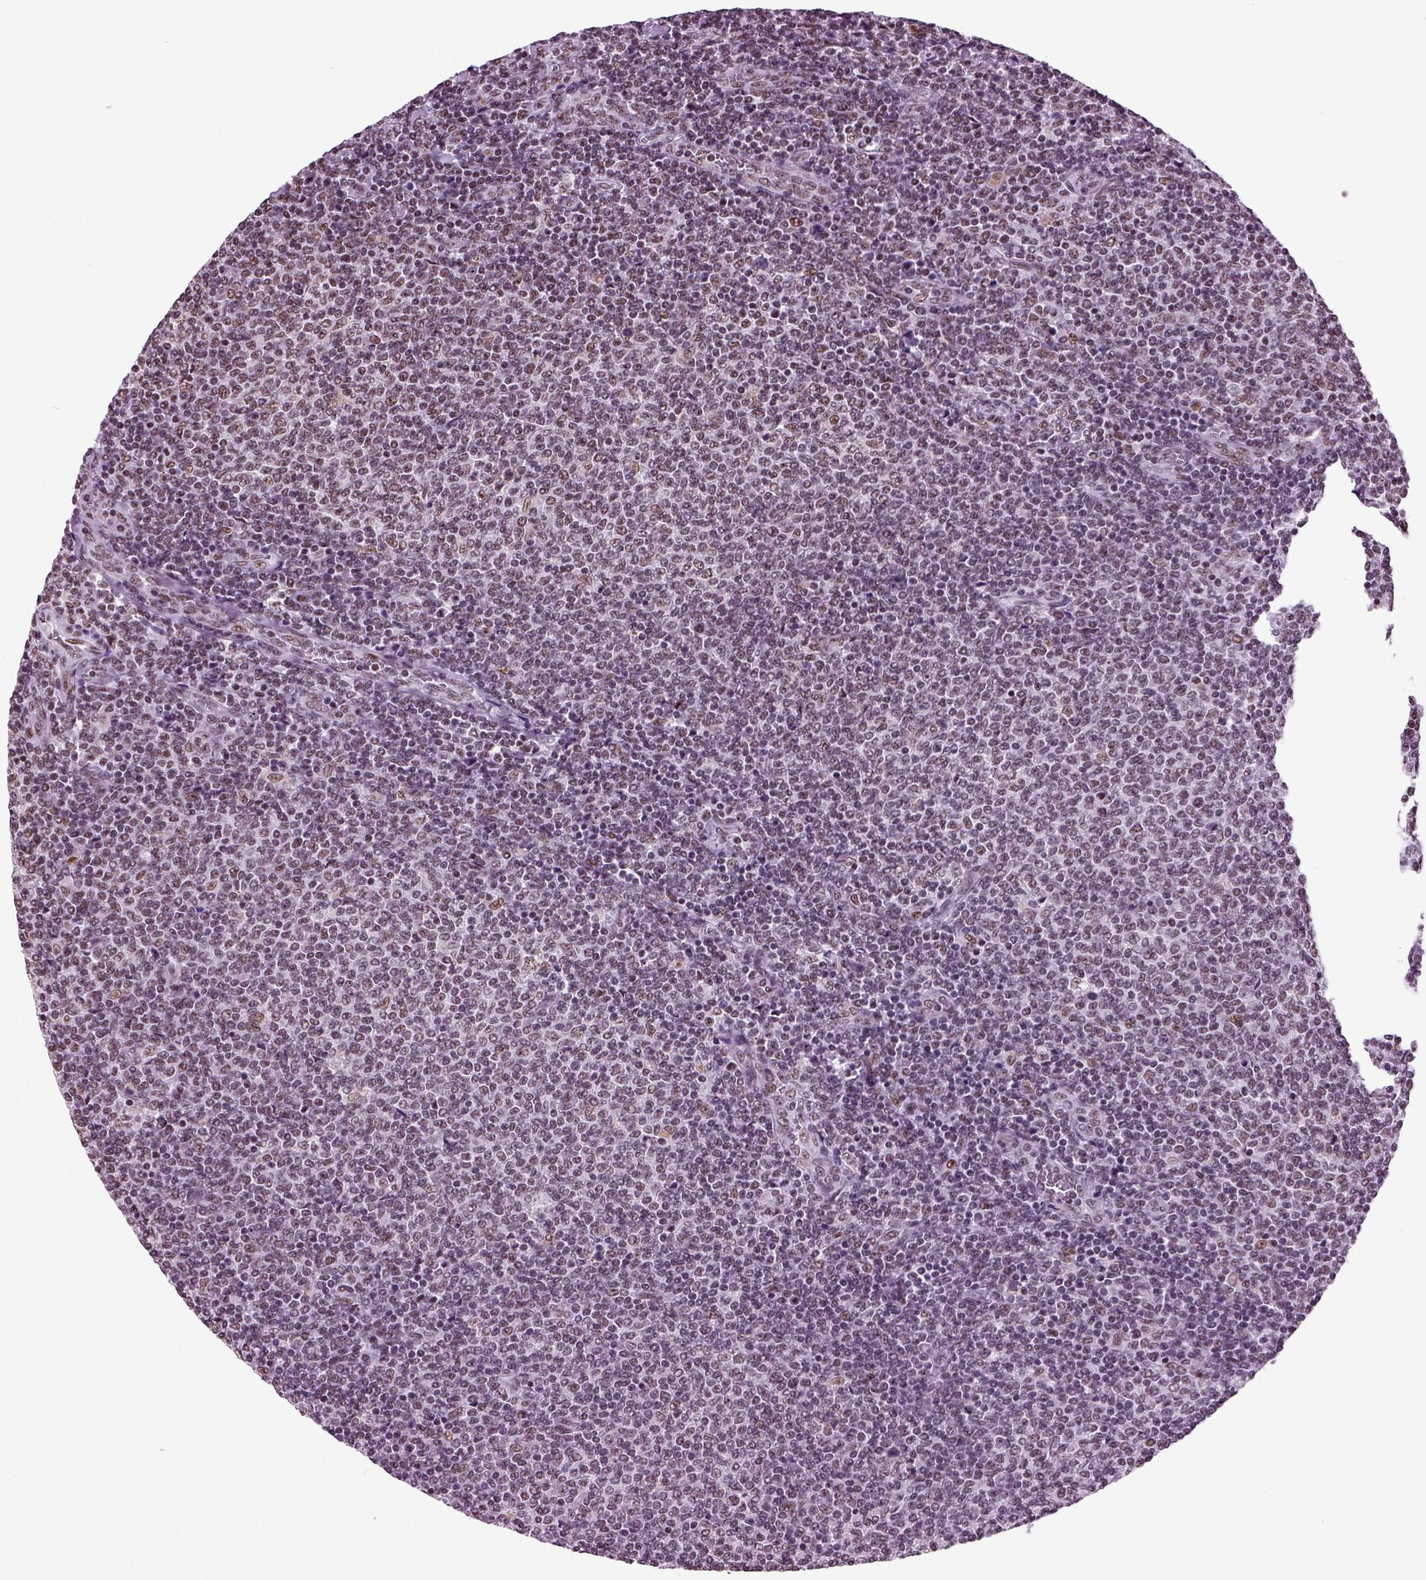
{"staining": {"intensity": "negative", "quantity": "none", "location": "none"}, "tissue": "lymphoma", "cell_type": "Tumor cells", "image_type": "cancer", "snomed": [{"axis": "morphology", "description": "Malignant lymphoma, non-Hodgkin's type, Low grade"}, {"axis": "topography", "description": "Lymph node"}], "caption": "This is an IHC histopathology image of human lymphoma. There is no positivity in tumor cells.", "gene": "RCOR3", "patient": {"sex": "male", "age": 52}}